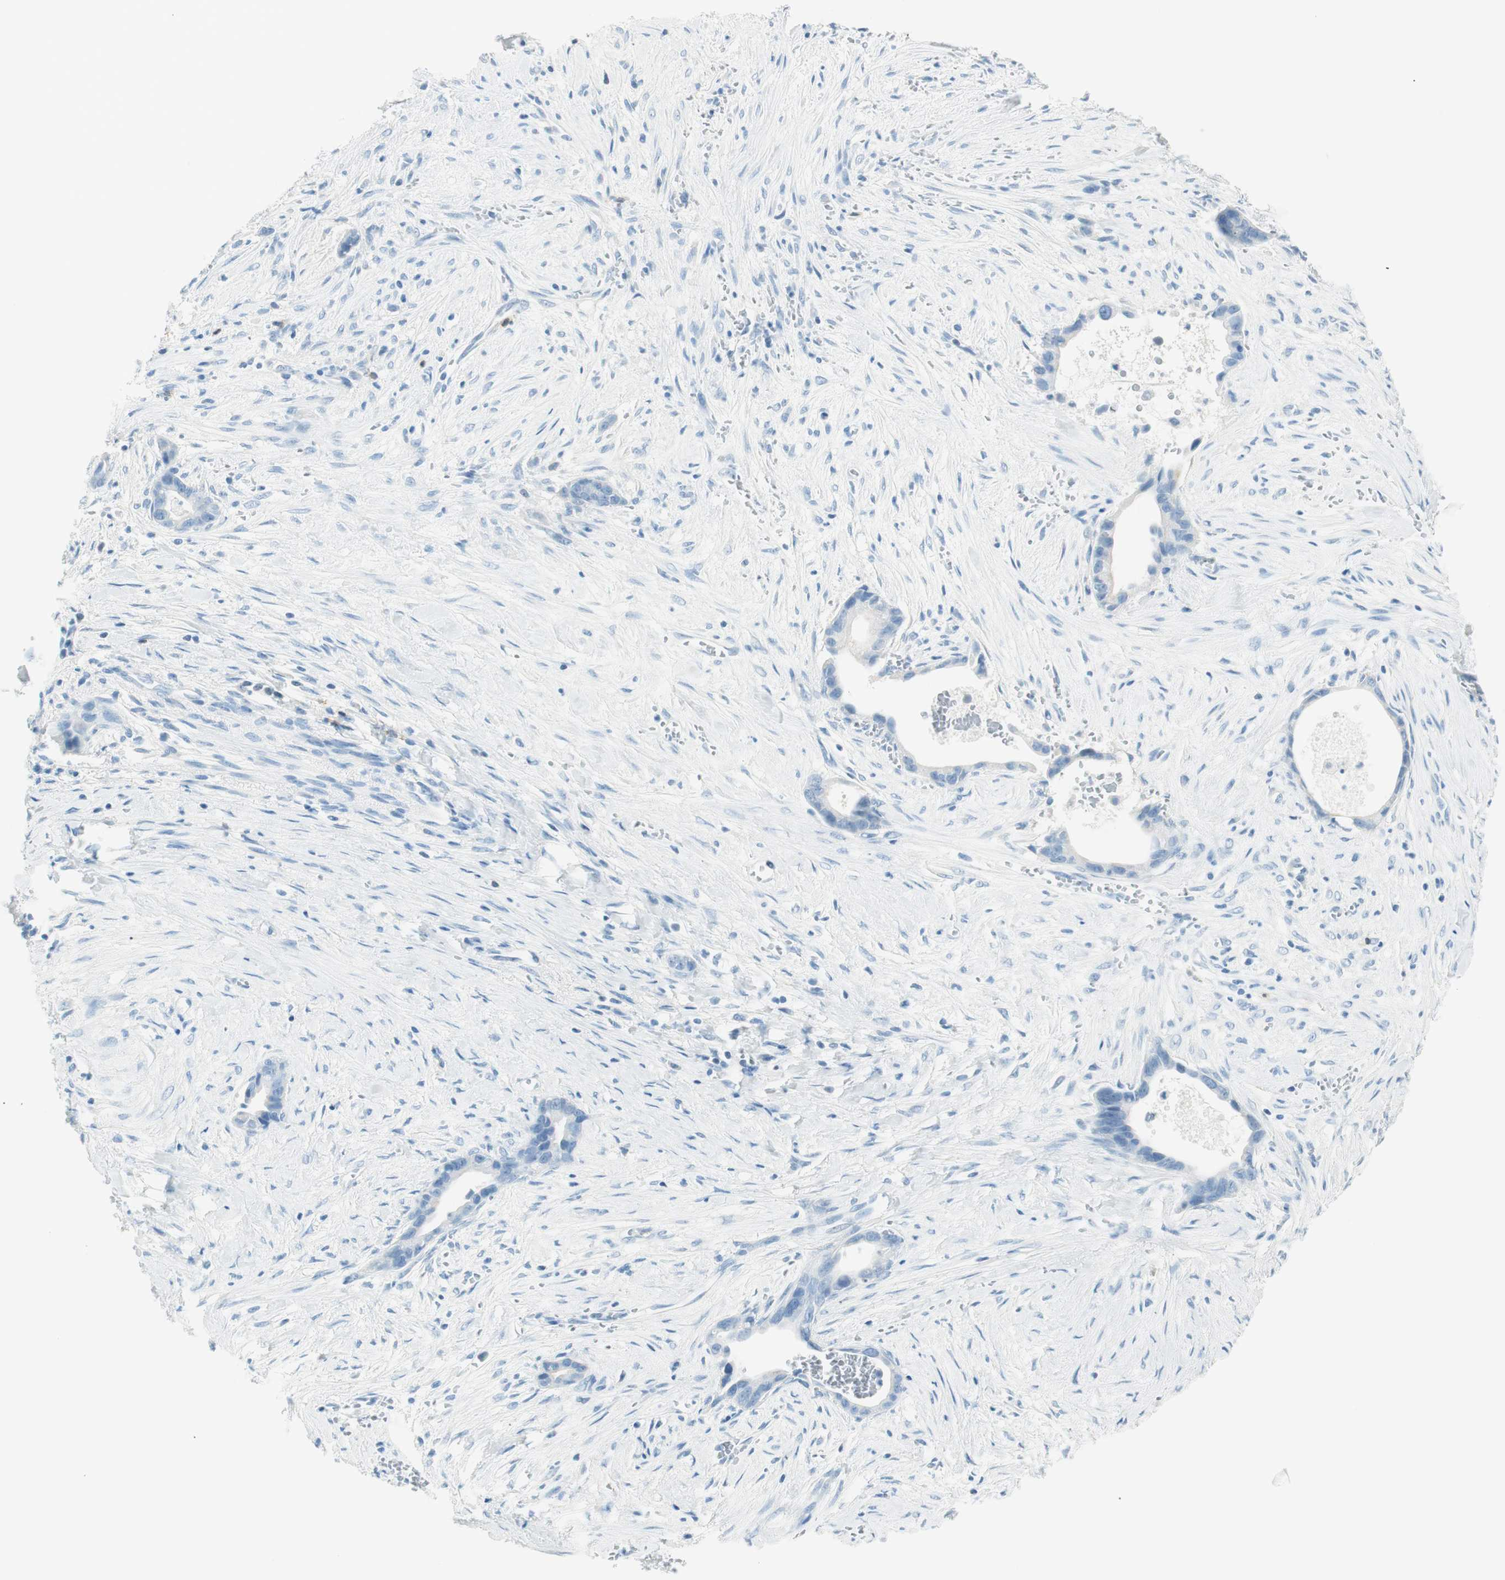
{"staining": {"intensity": "negative", "quantity": "none", "location": "none"}, "tissue": "liver cancer", "cell_type": "Tumor cells", "image_type": "cancer", "snomed": [{"axis": "morphology", "description": "Cholangiocarcinoma"}, {"axis": "topography", "description": "Liver"}], "caption": "This is an IHC image of liver cholangiocarcinoma. There is no expression in tumor cells.", "gene": "TNFRSF13C", "patient": {"sex": "female", "age": 55}}